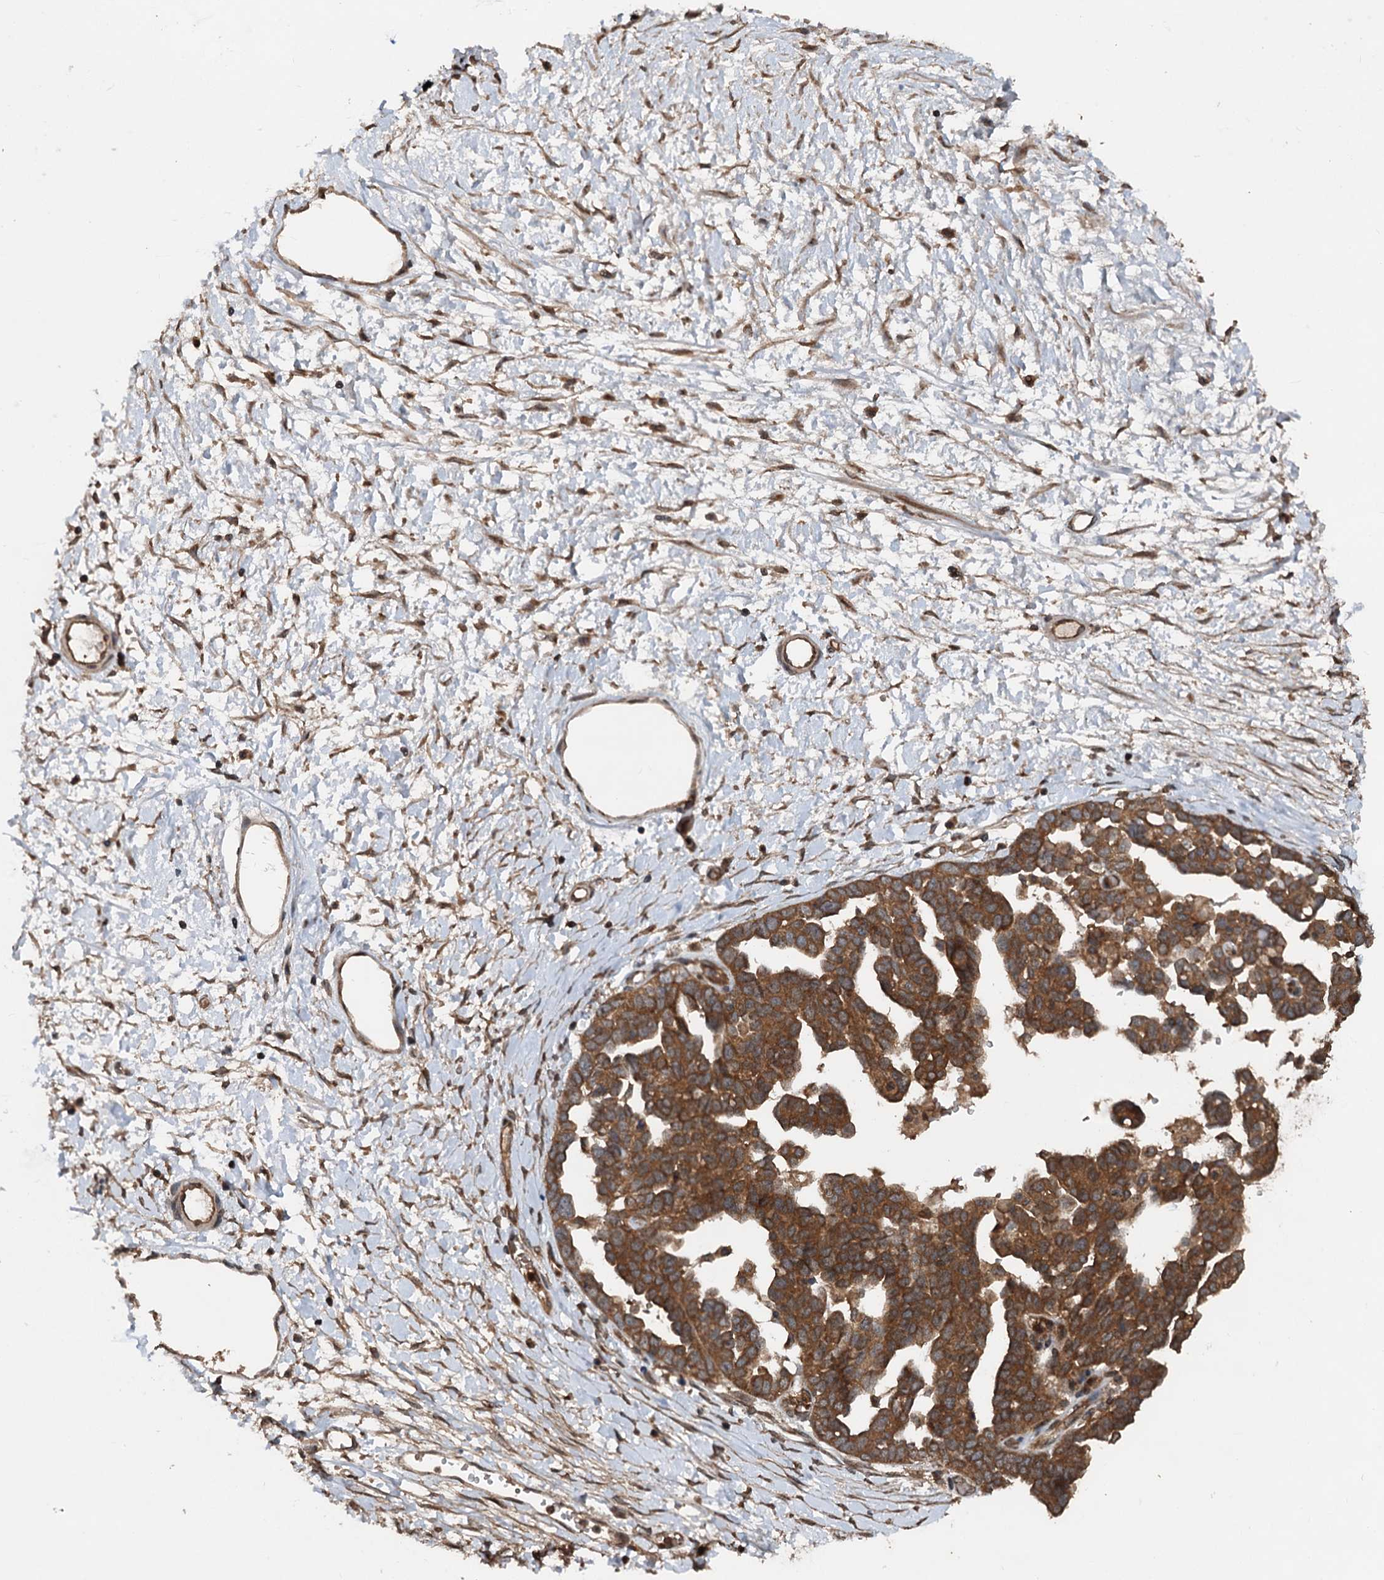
{"staining": {"intensity": "strong", "quantity": ">75%", "location": "cytoplasmic/membranous"}, "tissue": "ovarian cancer", "cell_type": "Tumor cells", "image_type": "cancer", "snomed": [{"axis": "morphology", "description": "Cystadenocarcinoma, serous, NOS"}, {"axis": "topography", "description": "Ovary"}], "caption": "IHC staining of serous cystadenocarcinoma (ovarian), which exhibits high levels of strong cytoplasmic/membranous staining in about >75% of tumor cells indicating strong cytoplasmic/membranous protein positivity. The staining was performed using DAB (brown) for protein detection and nuclei were counterstained in hematoxylin (blue).", "gene": "N4BP2L2", "patient": {"sex": "female", "age": 54}}